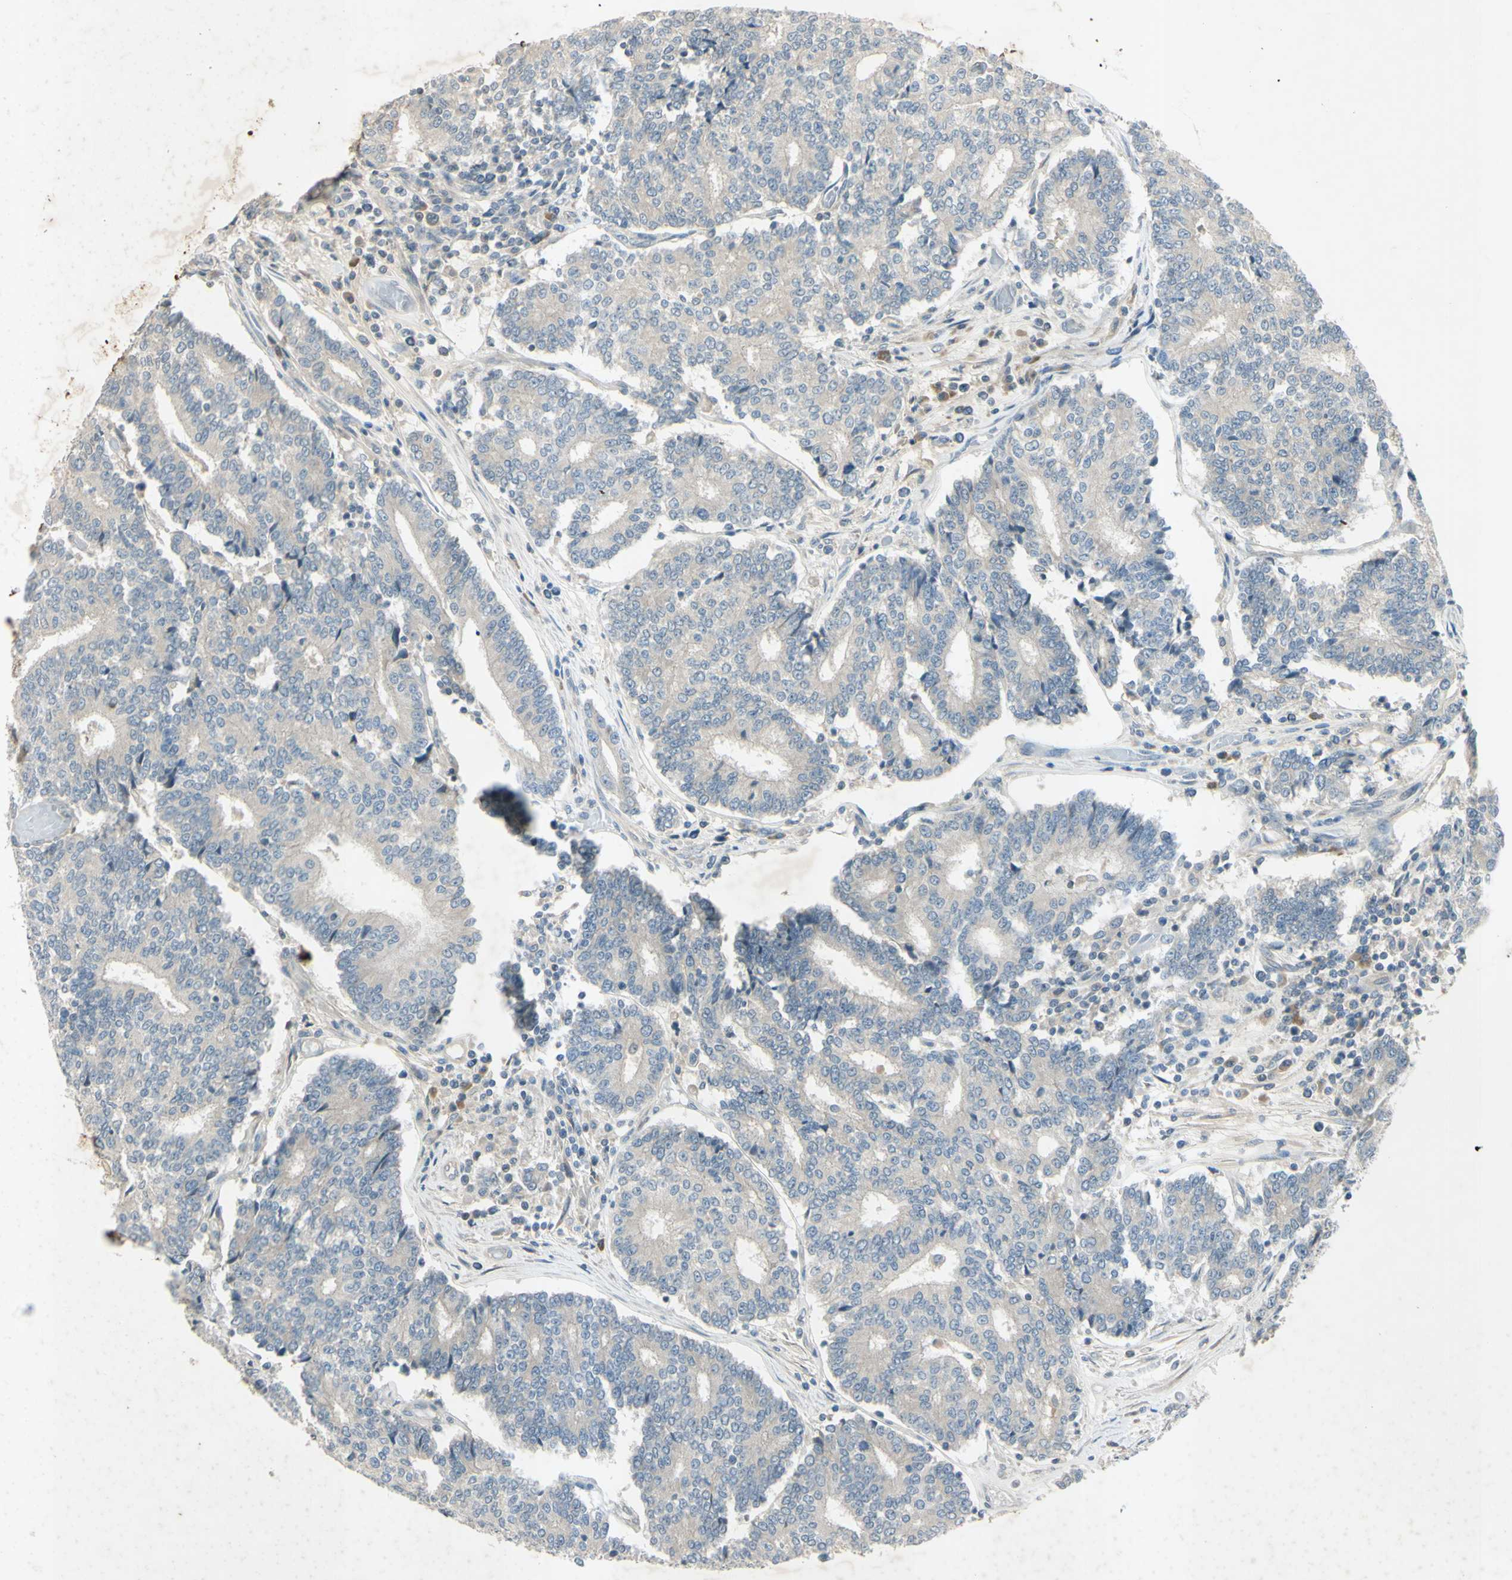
{"staining": {"intensity": "negative", "quantity": "none", "location": "none"}, "tissue": "prostate cancer", "cell_type": "Tumor cells", "image_type": "cancer", "snomed": [{"axis": "morphology", "description": "Normal tissue, NOS"}, {"axis": "morphology", "description": "Adenocarcinoma, High grade"}, {"axis": "topography", "description": "Prostate"}, {"axis": "topography", "description": "Seminal veicle"}], "caption": "An image of prostate cancer (high-grade adenocarcinoma) stained for a protein reveals no brown staining in tumor cells.", "gene": "AATK", "patient": {"sex": "male", "age": 55}}